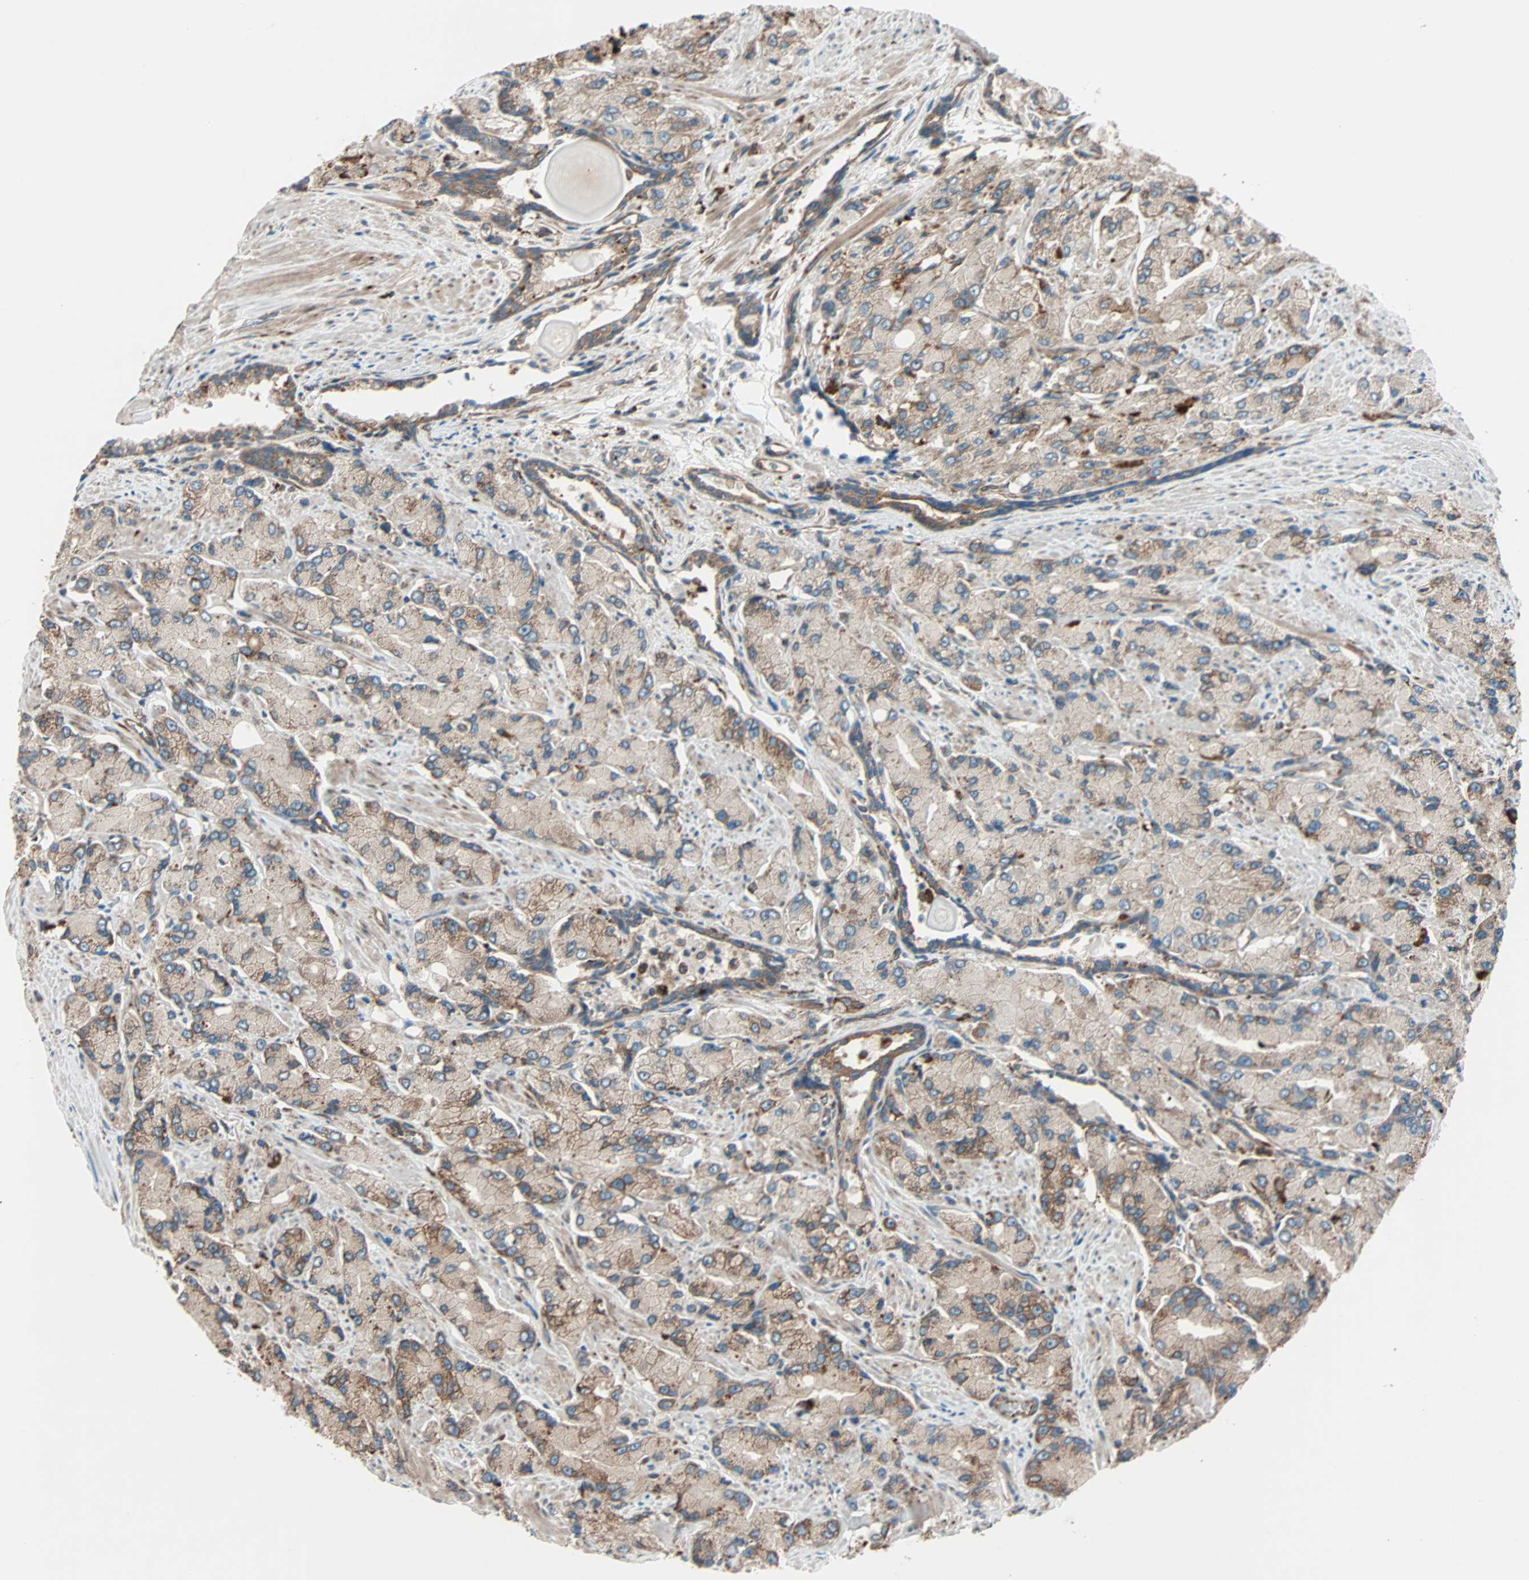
{"staining": {"intensity": "moderate", "quantity": ">75%", "location": "cytoplasmic/membranous"}, "tissue": "prostate cancer", "cell_type": "Tumor cells", "image_type": "cancer", "snomed": [{"axis": "morphology", "description": "Adenocarcinoma, High grade"}, {"axis": "topography", "description": "Prostate"}], "caption": "Prostate cancer stained with a brown dye demonstrates moderate cytoplasmic/membranous positive staining in approximately >75% of tumor cells.", "gene": "PHYH", "patient": {"sex": "male", "age": 58}}